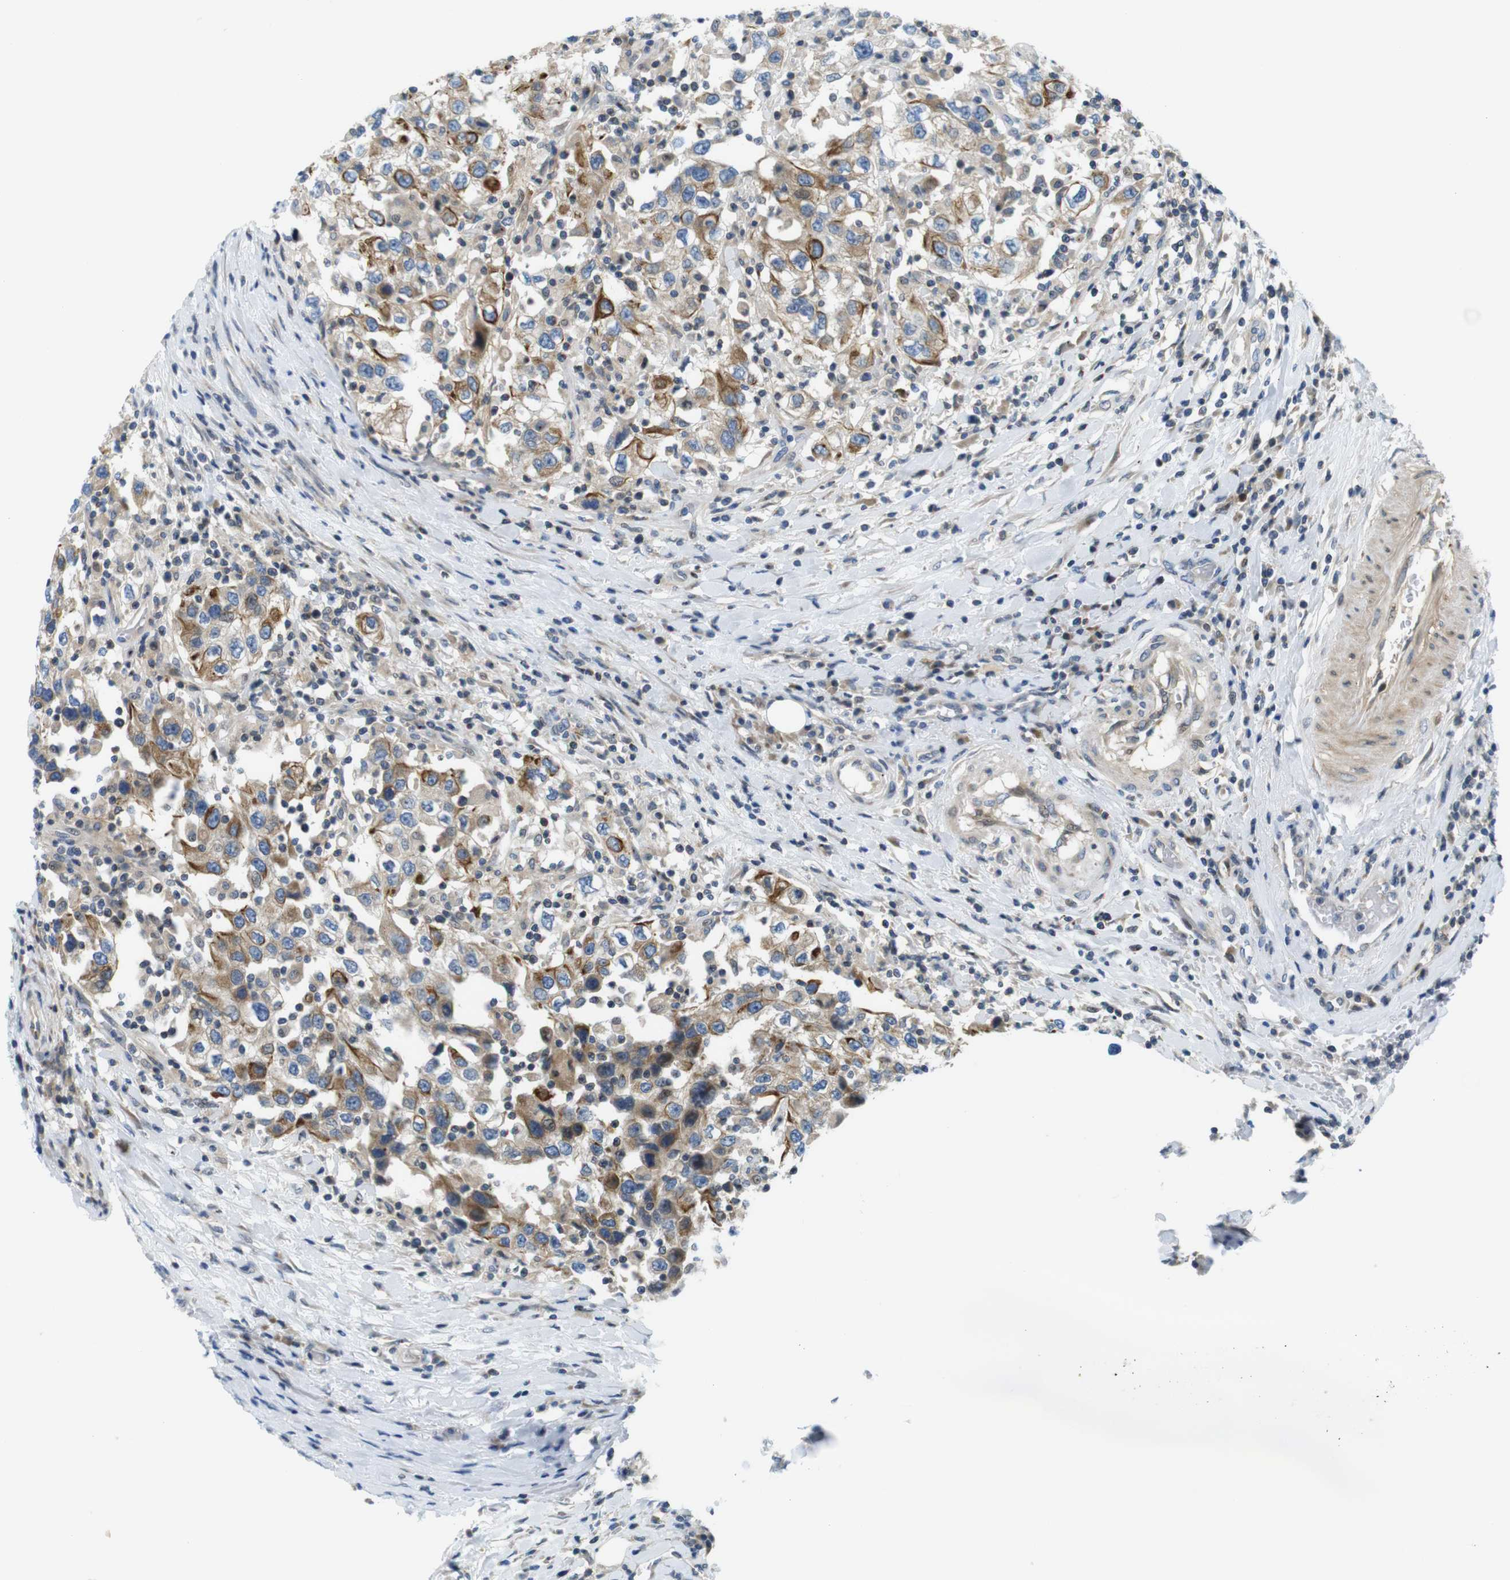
{"staining": {"intensity": "moderate", "quantity": "25%-75%", "location": "cytoplasmic/membranous"}, "tissue": "urothelial cancer", "cell_type": "Tumor cells", "image_type": "cancer", "snomed": [{"axis": "morphology", "description": "Urothelial carcinoma, High grade"}, {"axis": "topography", "description": "Urinary bladder"}], "caption": "Immunohistochemical staining of high-grade urothelial carcinoma shows medium levels of moderate cytoplasmic/membranous protein positivity in approximately 25%-75% of tumor cells.", "gene": "ZDHHC3", "patient": {"sex": "female", "age": 80}}